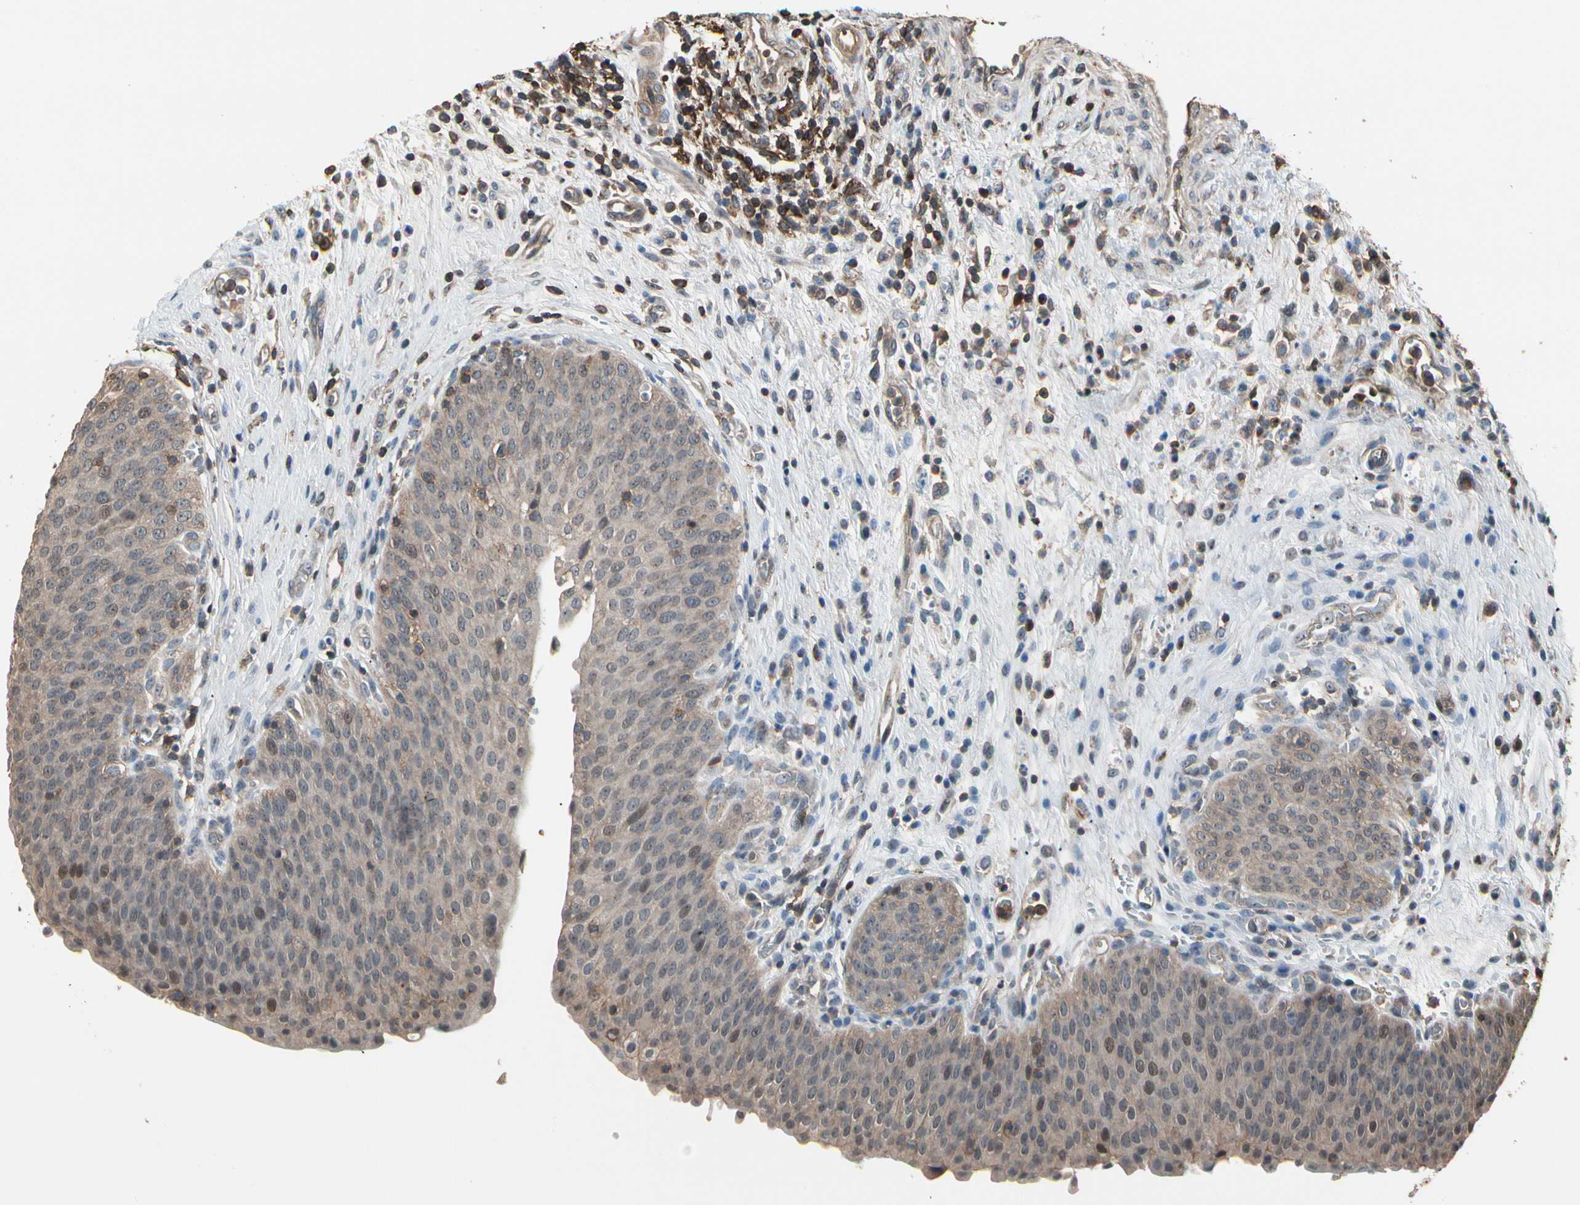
{"staining": {"intensity": "weak", "quantity": ">75%", "location": "cytoplasmic/membranous"}, "tissue": "urinary bladder", "cell_type": "Urothelial cells", "image_type": "normal", "snomed": [{"axis": "morphology", "description": "Normal tissue, NOS"}, {"axis": "morphology", "description": "Dysplasia, NOS"}, {"axis": "topography", "description": "Urinary bladder"}], "caption": "Protein expression by immunohistochemistry (IHC) exhibits weak cytoplasmic/membranous staining in about >75% of urothelial cells in normal urinary bladder. (IHC, brightfield microscopy, high magnification).", "gene": "MAPK13", "patient": {"sex": "male", "age": 35}}